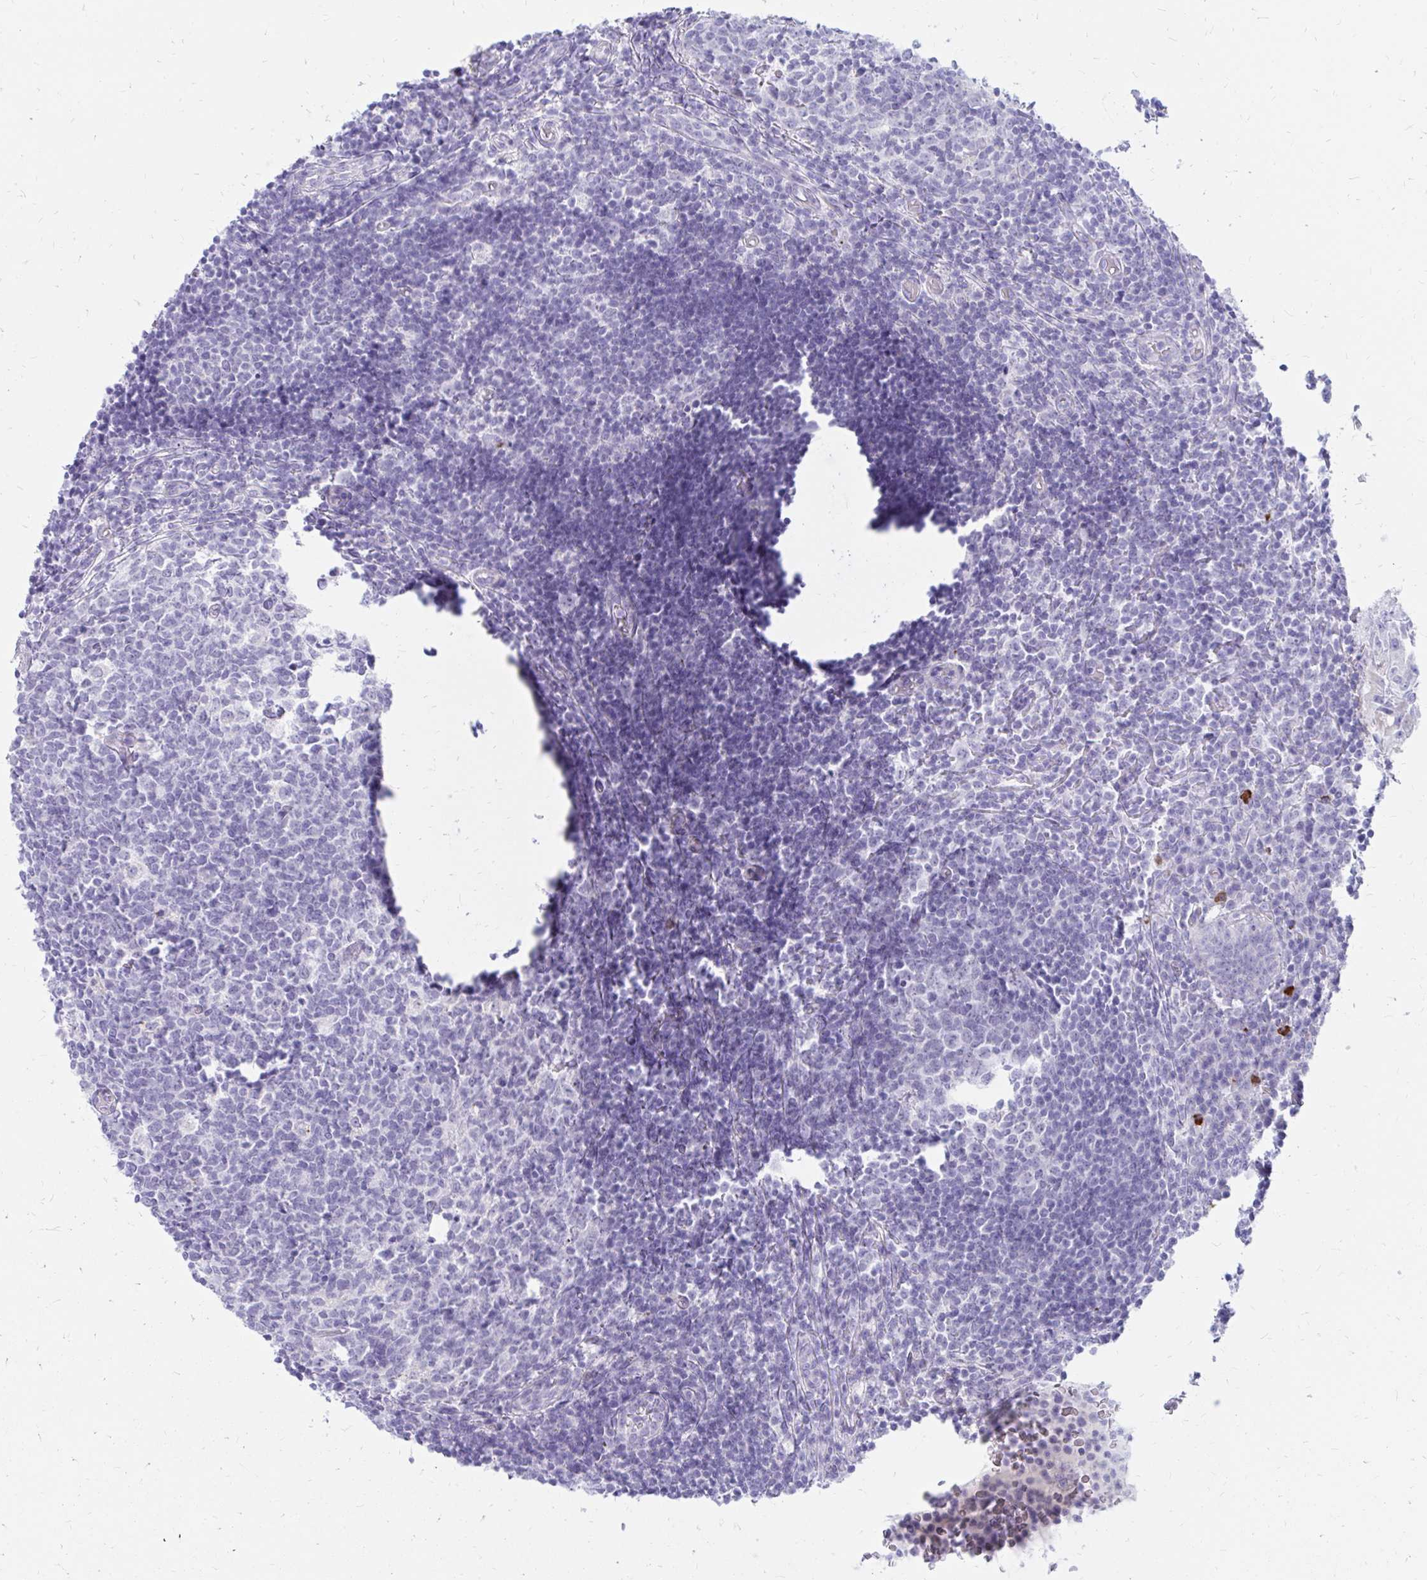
{"staining": {"intensity": "negative", "quantity": "none", "location": "none"}, "tissue": "appendix", "cell_type": "Glandular cells", "image_type": "normal", "snomed": [{"axis": "morphology", "description": "Normal tissue, NOS"}, {"axis": "topography", "description": "Appendix"}], "caption": "Appendix stained for a protein using IHC displays no staining glandular cells.", "gene": "IGSF5", "patient": {"sex": "male", "age": 18}}